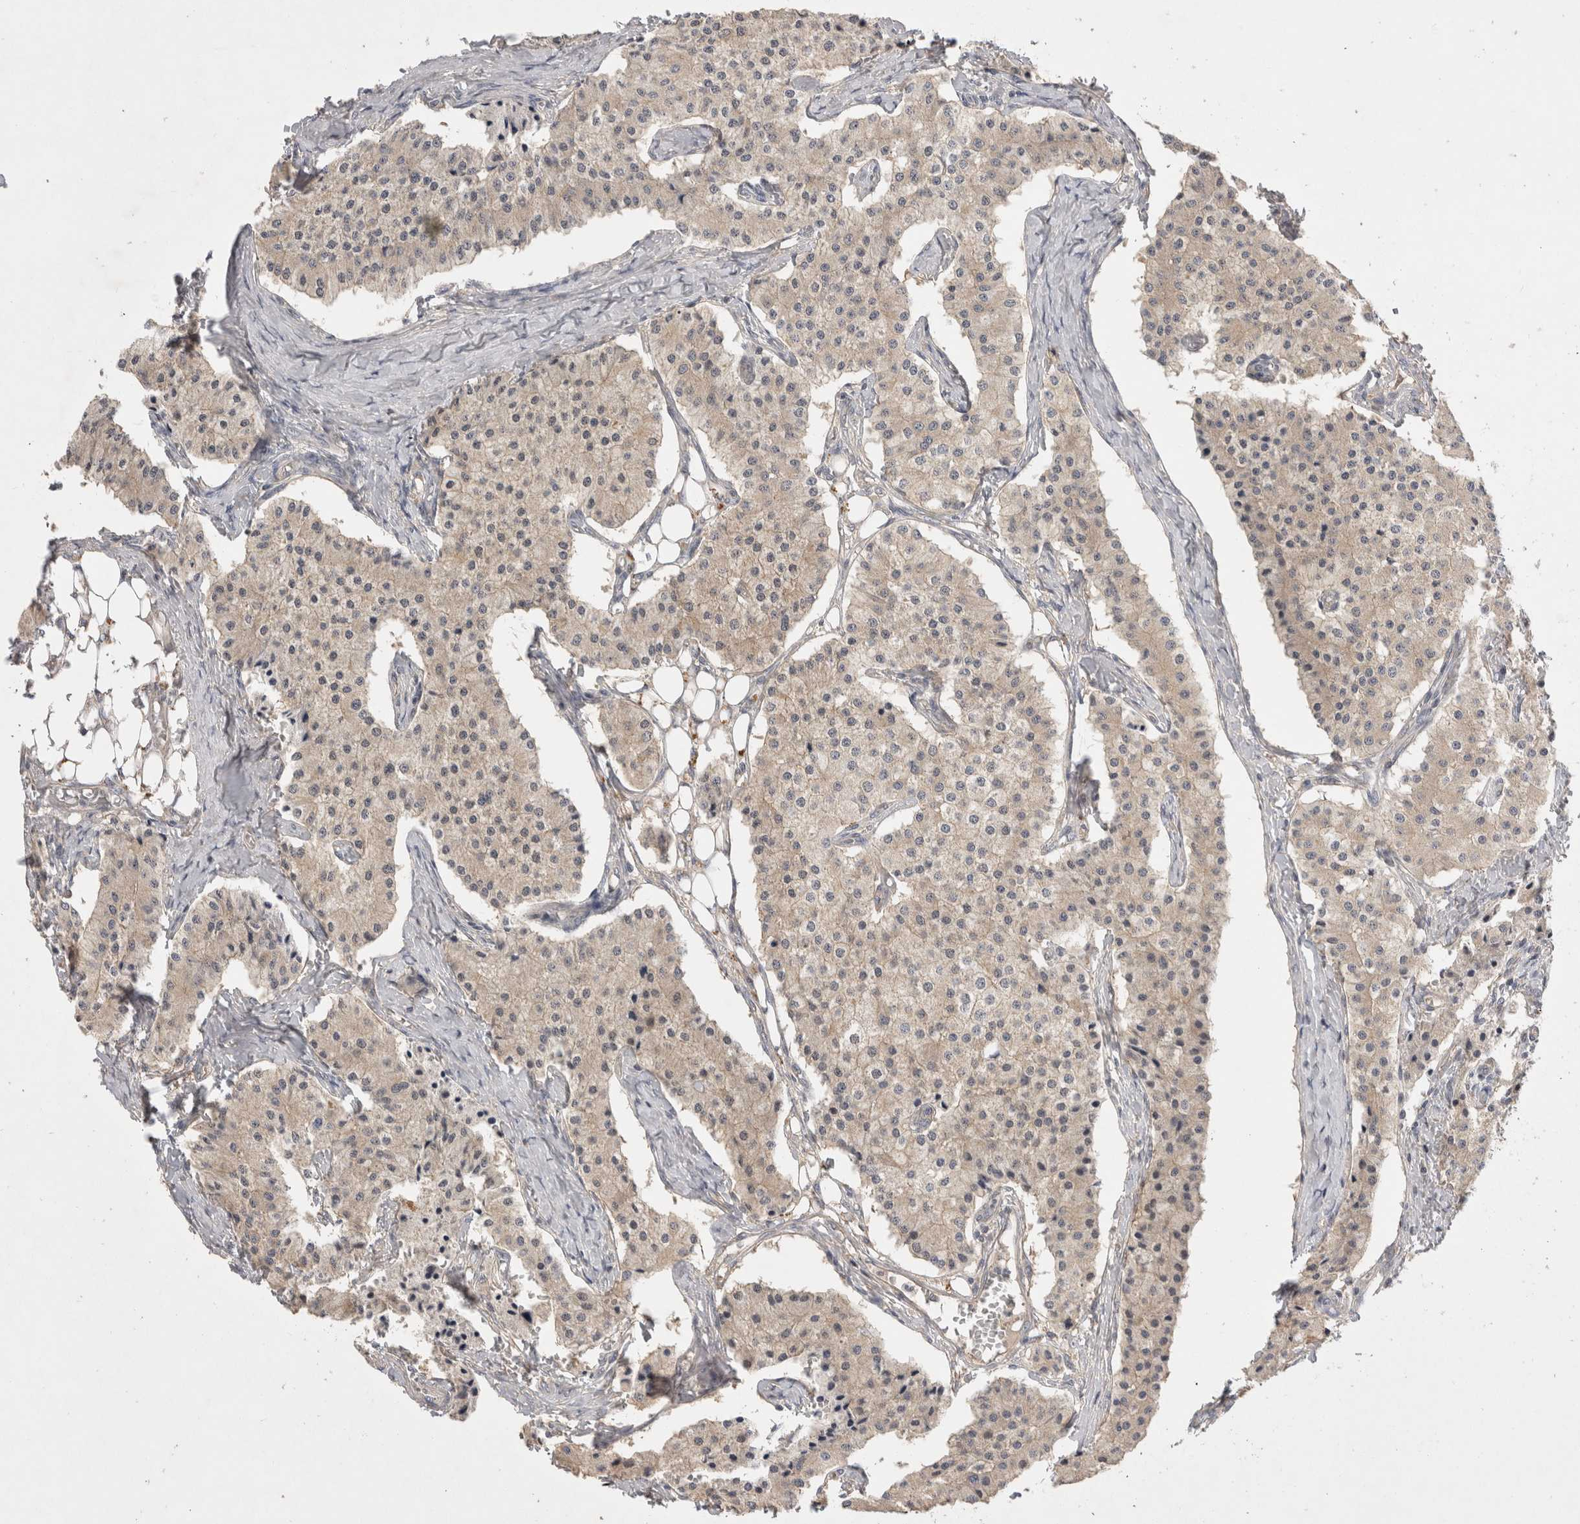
{"staining": {"intensity": "weak", "quantity": ">75%", "location": "cytoplasmic/membranous"}, "tissue": "carcinoid", "cell_type": "Tumor cells", "image_type": "cancer", "snomed": [{"axis": "morphology", "description": "Carcinoid, malignant, NOS"}, {"axis": "topography", "description": "Colon"}], "caption": "Immunohistochemical staining of carcinoid (malignant) reveals weak cytoplasmic/membranous protein expression in about >75% of tumor cells. (DAB IHC, brown staining for protein, blue staining for nuclei).", "gene": "CERS3", "patient": {"sex": "female", "age": 52}}